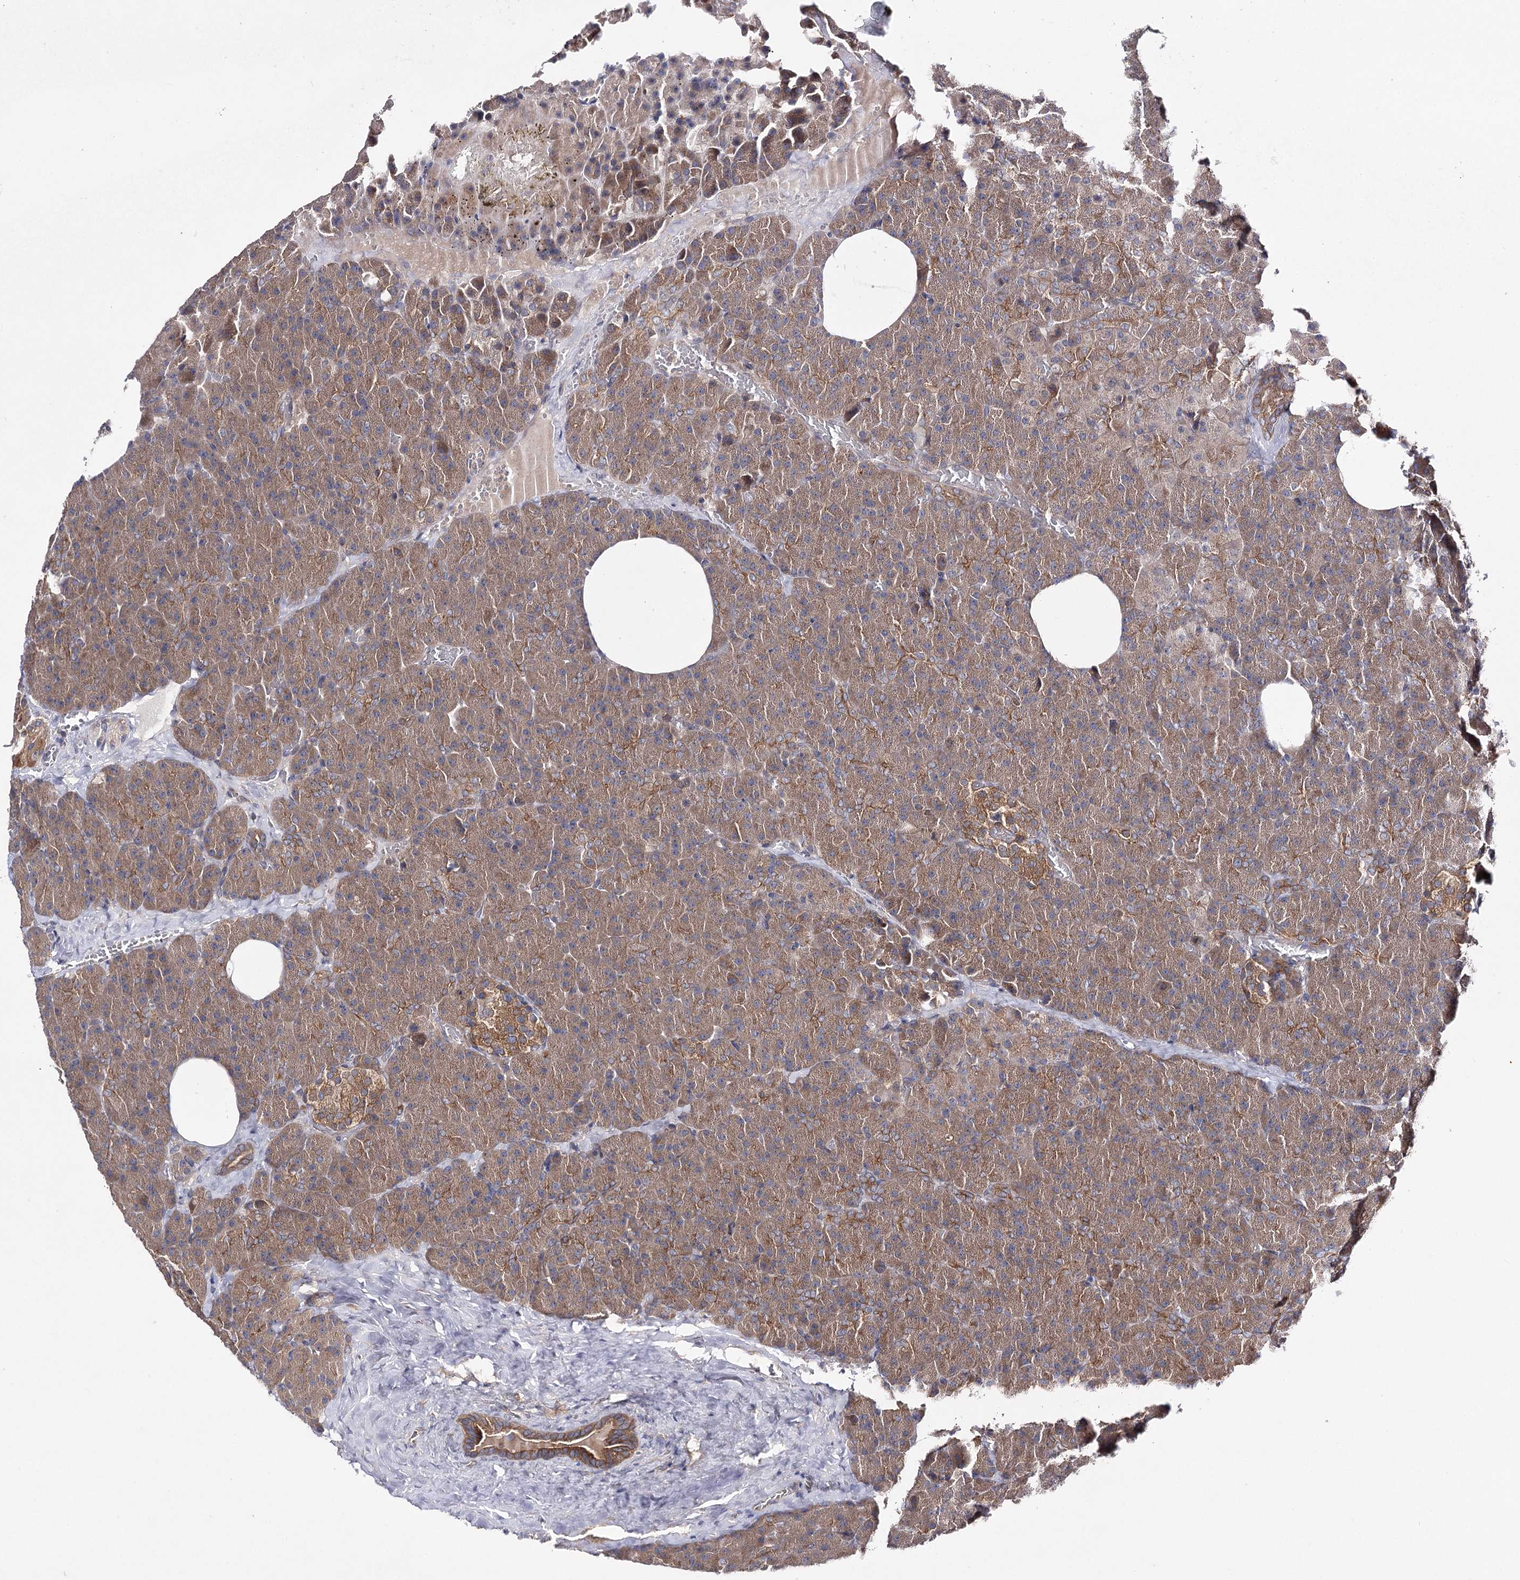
{"staining": {"intensity": "moderate", "quantity": ">75%", "location": "cytoplasmic/membranous"}, "tissue": "pancreas", "cell_type": "Exocrine glandular cells", "image_type": "normal", "snomed": [{"axis": "morphology", "description": "Normal tissue, NOS"}, {"axis": "morphology", "description": "Carcinoid, malignant, NOS"}, {"axis": "topography", "description": "Pancreas"}], "caption": "Immunohistochemical staining of normal pancreas demonstrates >75% levels of moderate cytoplasmic/membranous protein staining in approximately >75% of exocrine glandular cells. (Brightfield microscopy of DAB IHC at high magnification).", "gene": "BCR", "patient": {"sex": "female", "age": 35}}